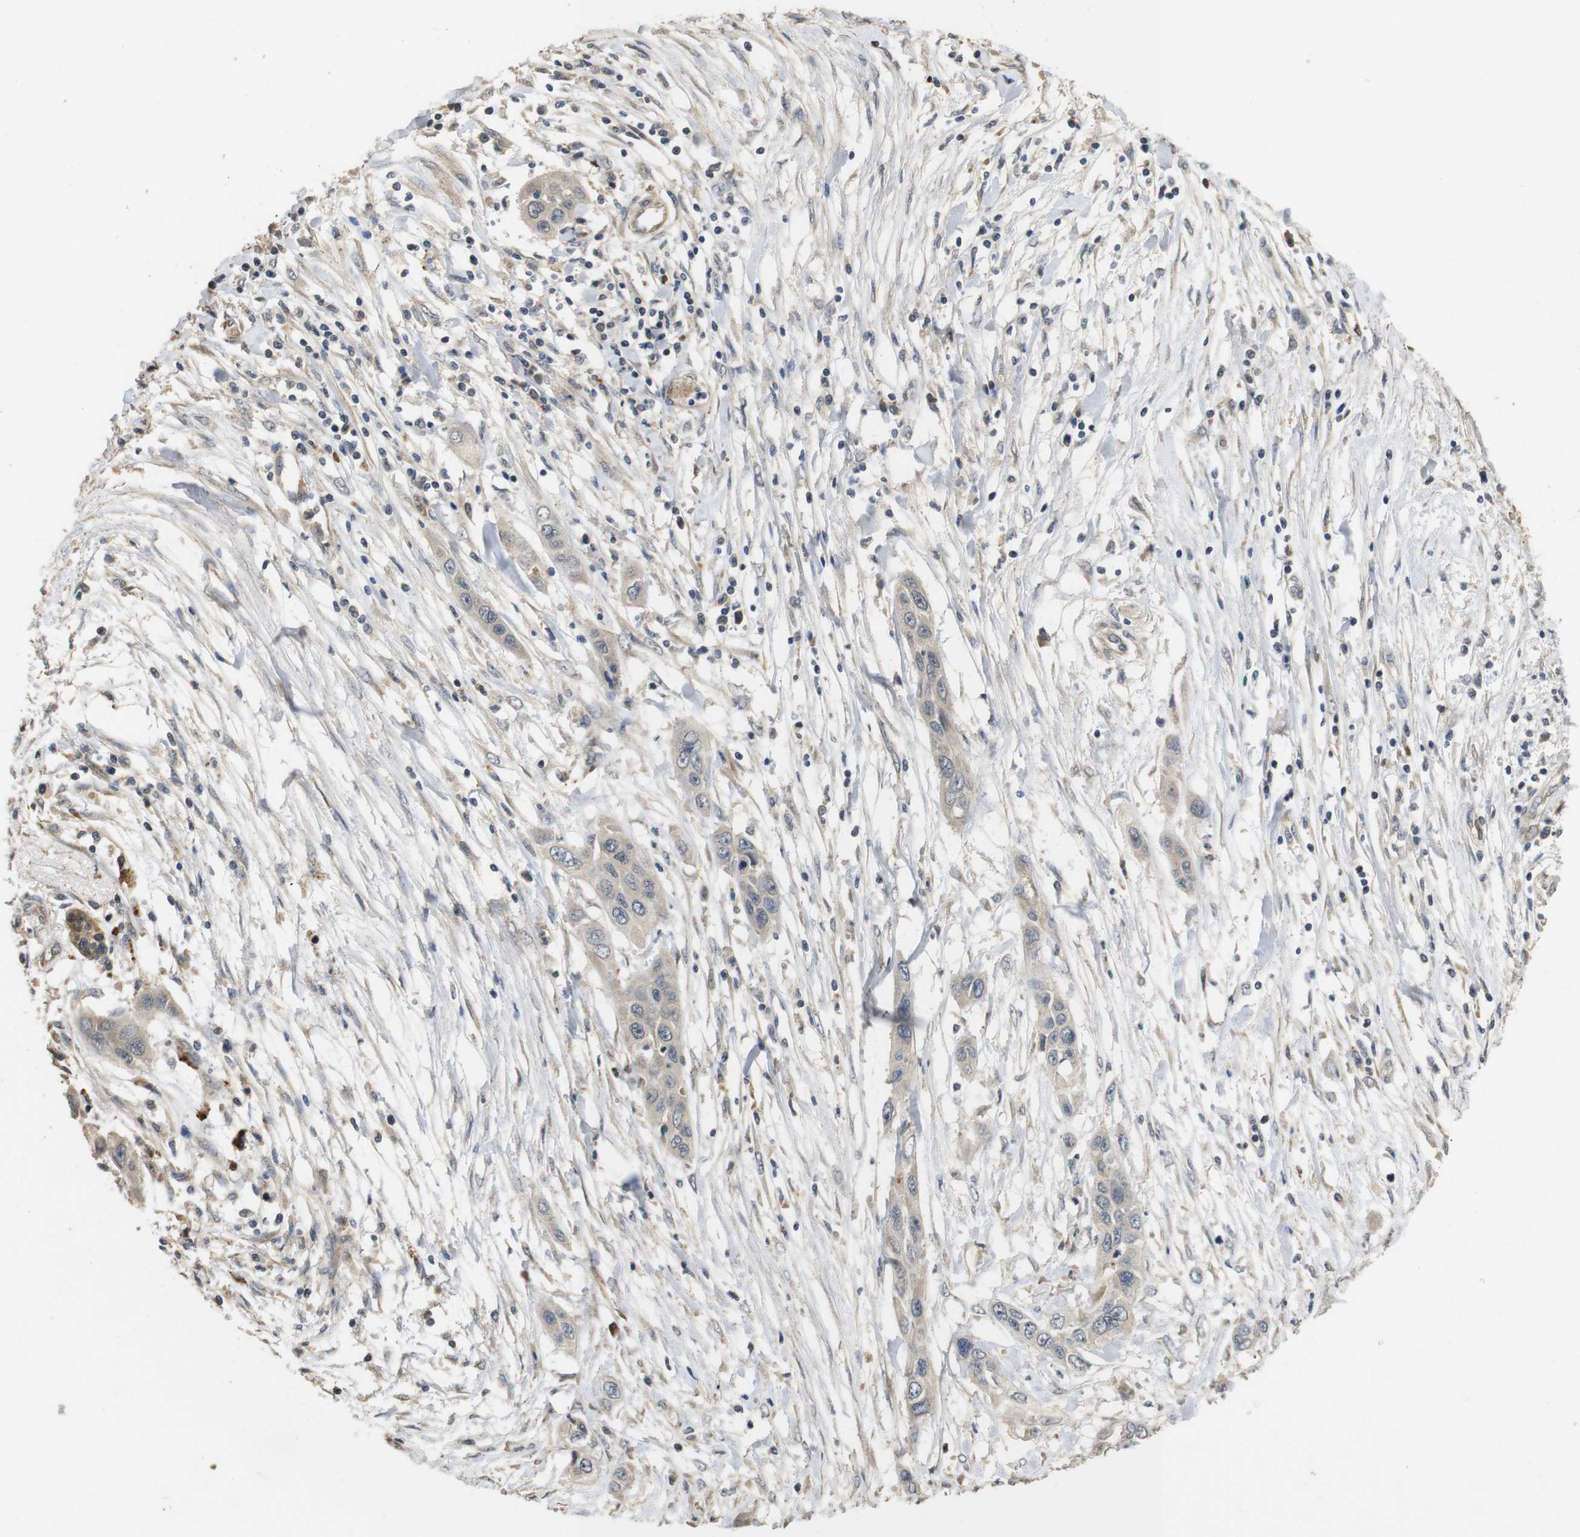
{"staining": {"intensity": "weak", "quantity": "25%-75%", "location": "cytoplasmic/membranous"}, "tissue": "pancreatic cancer", "cell_type": "Tumor cells", "image_type": "cancer", "snomed": [{"axis": "morphology", "description": "Adenocarcinoma, NOS"}, {"axis": "topography", "description": "Pancreas"}], "caption": "Immunohistochemical staining of human adenocarcinoma (pancreatic) reveals weak cytoplasmic/membranous protein positivity in approximately 25%-75% of tumor cells. The protein of interest is shown in brown color, while the nuclei are stained blue.", "gene": "PCDHB10", "patient": {"sex": "female", "age": 70}}